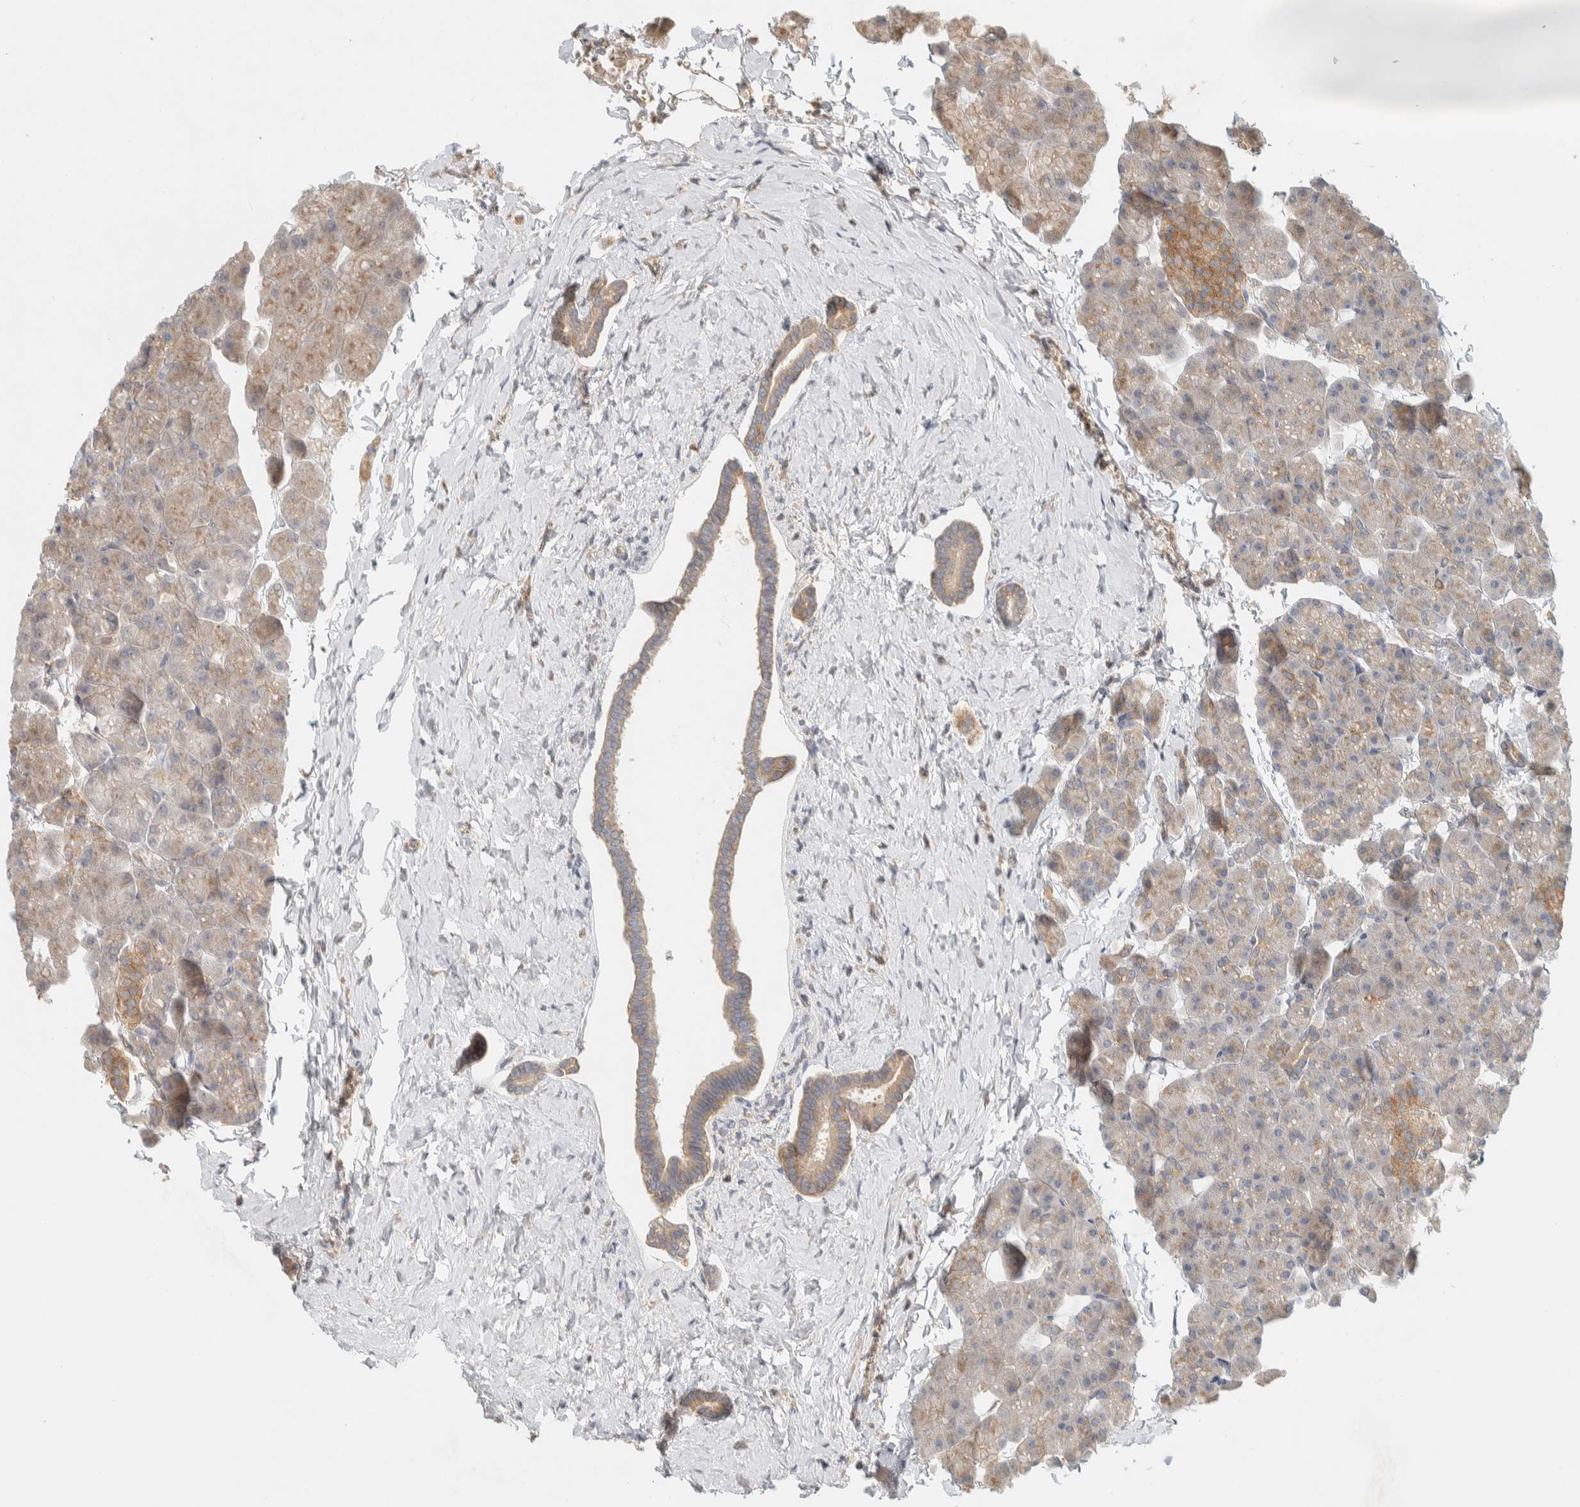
{"staining": {"intensity": "weak", "quantity": "25%-75%", "location": "cytoplasmic/membranous"}, "tissue": "pancreas", "cell_type": "Exocrine glandular cells", "image_type": "normal", "snomed": [{"axis": "morphology", "description": "Normal tissue, NOS"}, {"axis": "topography", "description": "Pancreas"}], "caption": "About 25%-75% of exocrine glandular cells in benign human pancreas display weak cytoplasmic/membranous protein staining as visualized by brown immunohistochemical staining.", "gene": "FAM167A", "patient": {"sex": "male", "age": 35}}